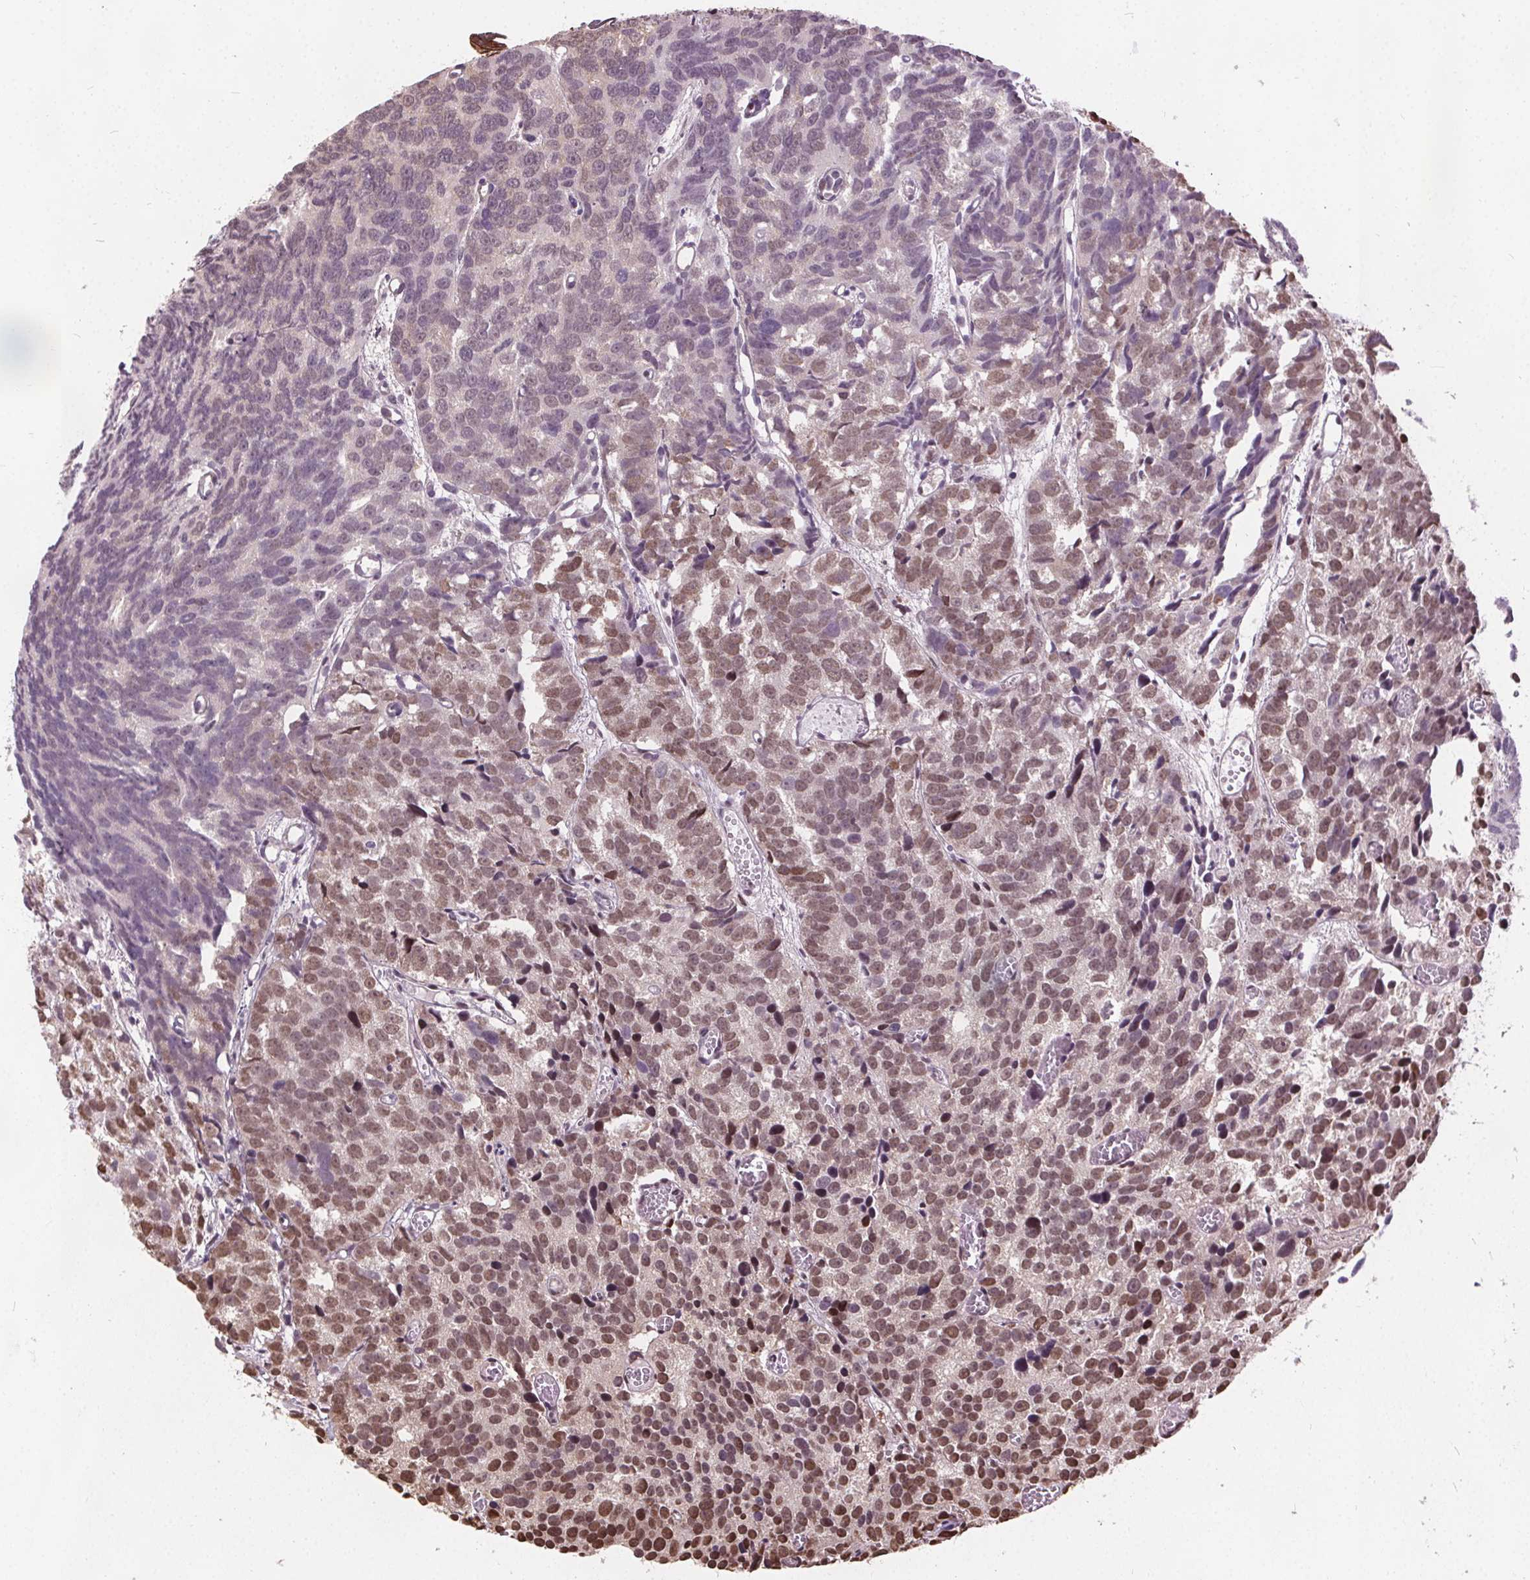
{"staining": {"intensity": "moderate", "quantity": "25%-75%", "location": "nuclear"}, "tissue": "prostate cancer", "cell_type": "Tumor cells", "image_type": "cancer", "snomed": [{"axis": "morphology", "description": "Adenocarcinoma, High grade"}, {"axis": "topography", "description": "Prostate"}], "caption": "The micrograph shows staining of prostate cancer, revealing moderate nuclear protein staining (brown color) within tumor cells.", "gene": "ISLR2", "patient": {"sex": "male", "age": 77}}